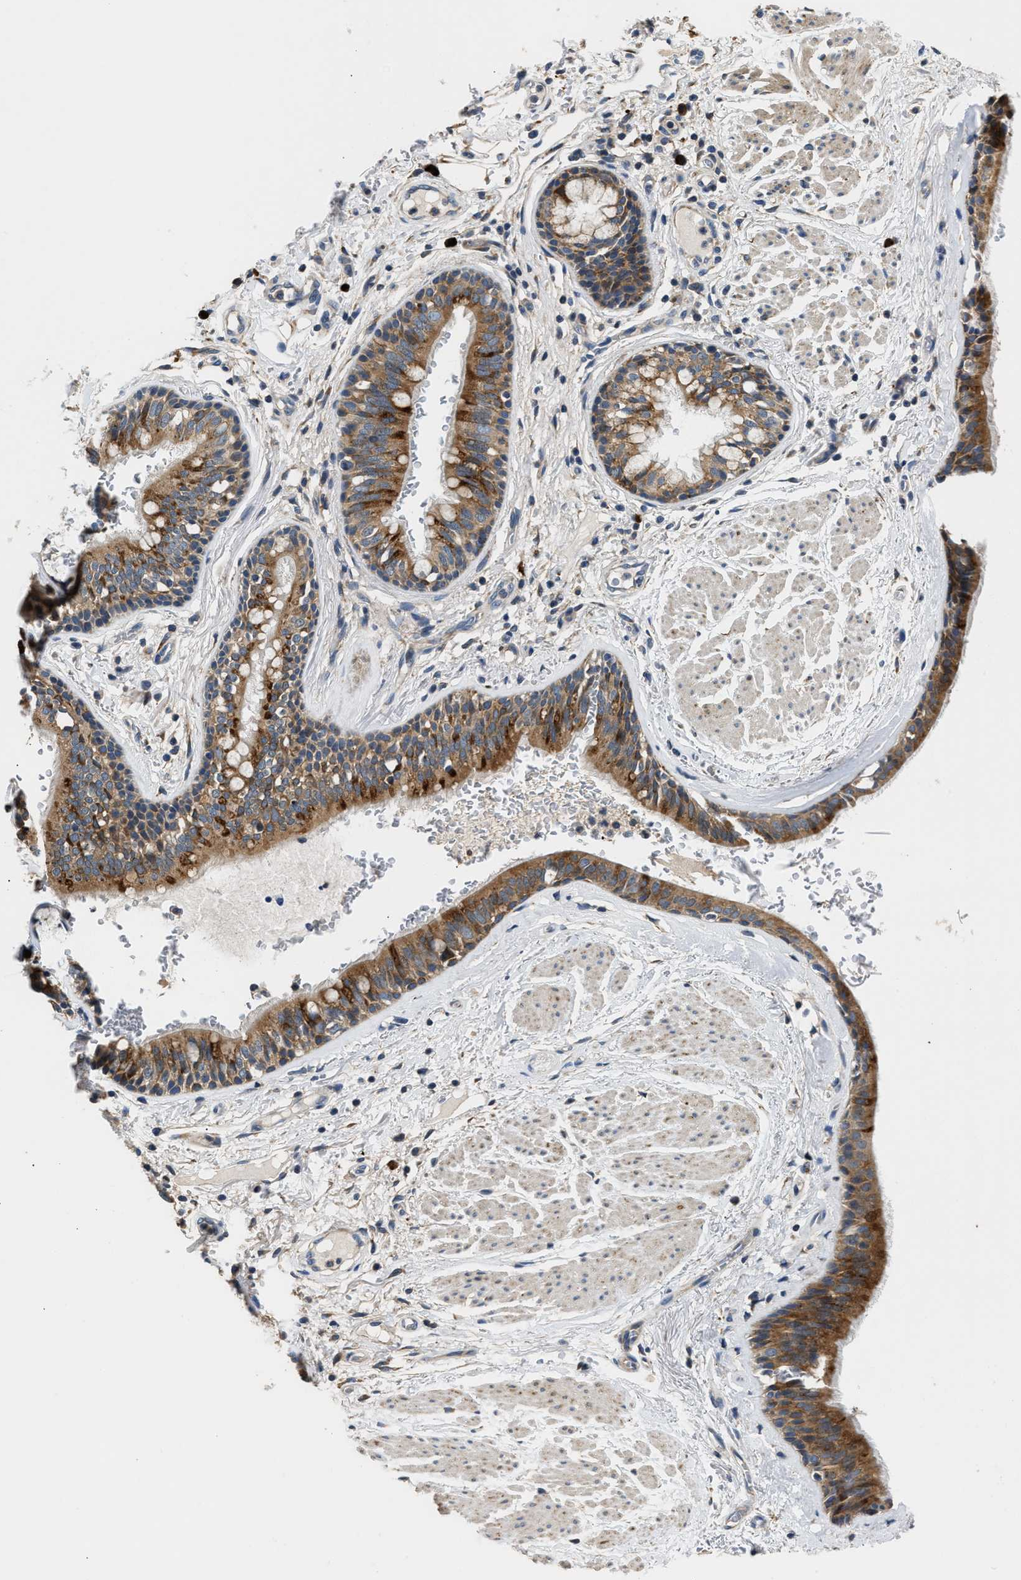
{"staining": {"intensity": "strong", "quantity": ">75%", "location": "cytoplasmic/membranous"}, "tissue": "bronchus", "cell_type": "Respiratory epithelial cells", "image_type": "normal", "snomed": [{"axis": "morphology", "description": "Normal tissue, NOS"}, {"axis": "topography", "description": "Cartilage tissue"}], "caption": "DAB immunohistochemical staining of normal bronchus shows strong cytoplasmic/membranous protein expression in about >75% of respiratory epithelial cells. (DAB IHC with brightfield microscopy, high magnification).", "gene": "AMZ1", "patient": {"sex": "female", "age": 63}}